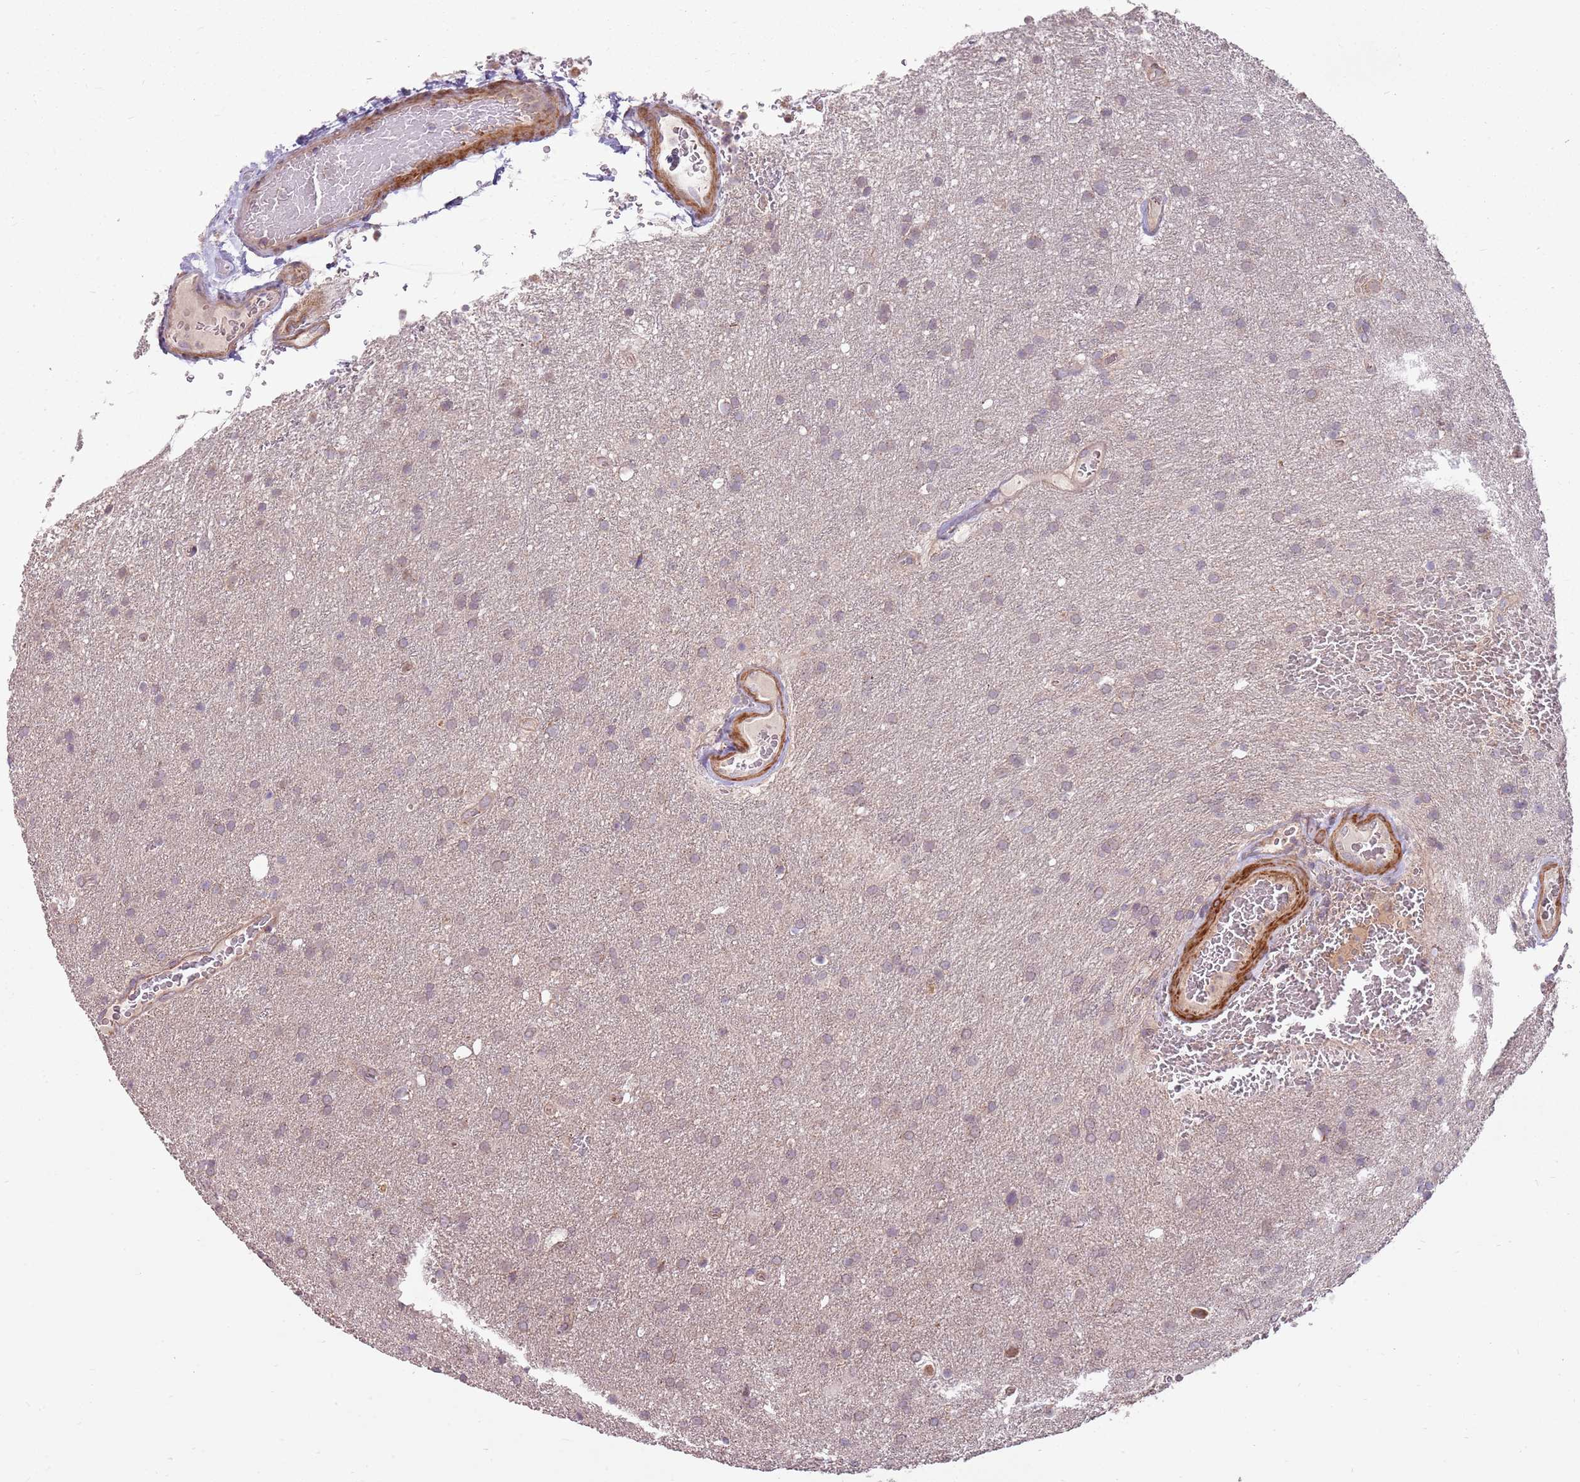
{"staining": {"intensity": "negative", "quantity": "none", "location": "none"}, "tissue": "glioma", "cell_type": "Tumor cells", "image_type": "cancer", "snomed": [{"axis": "morphology", "description": "Glioma, malignant, Low grade"}, {"axis": "topography", "description": "Brain"}], "caption": "IHC histopathology image of human malignant glioma (low-grade) stained for a protein (brown), which demonstrates no positivity in tumor cells.", "gene": "SPATA31D1", "patient": {"sex": "female", "age": 32}}